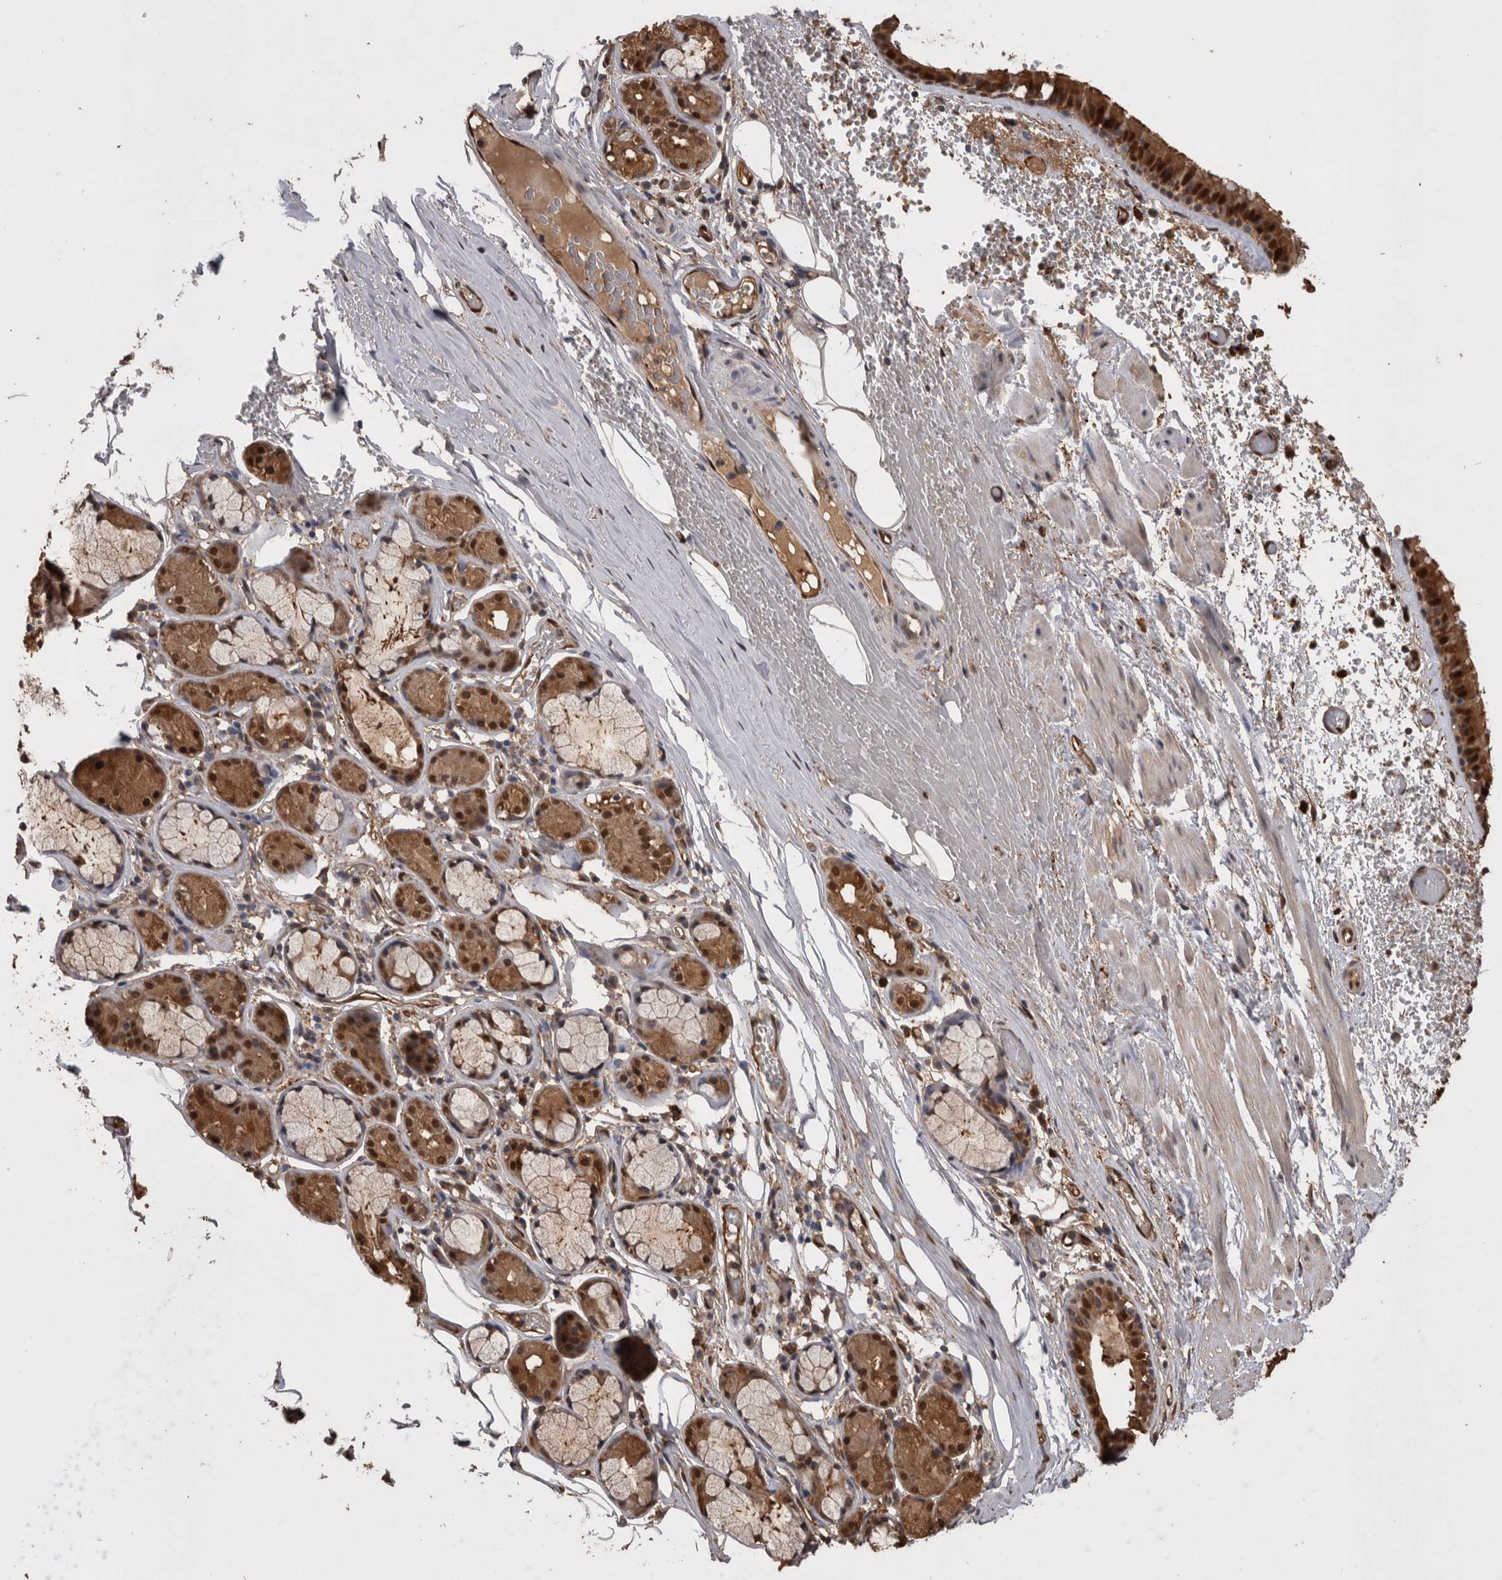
{"staining": {"intensity": "strong", "quantity": ">75%", "location": "cytoplasmic/membranous,nuclear"}, "tissue": "bronchus", "cell_type": "Respiratory epithelial cells", "image_type": "normal", "snomed": [{"axis": "morphology", "description": "Normal tissue, NOS"}, {"axis": "topography", "description": "Bronchus"}, {"axis": "topography", "description": "Lung"}], "caption": "DAB (3,3'-diaminobenzidine) immunohistochemical staining of benign bronchus shows strong cytoplasmic/membranous,nuclear protein expression in about >75% of respiratory epithelial cells.", "gene": "LXN", "patient": {"sex": "male", "age": 56}}